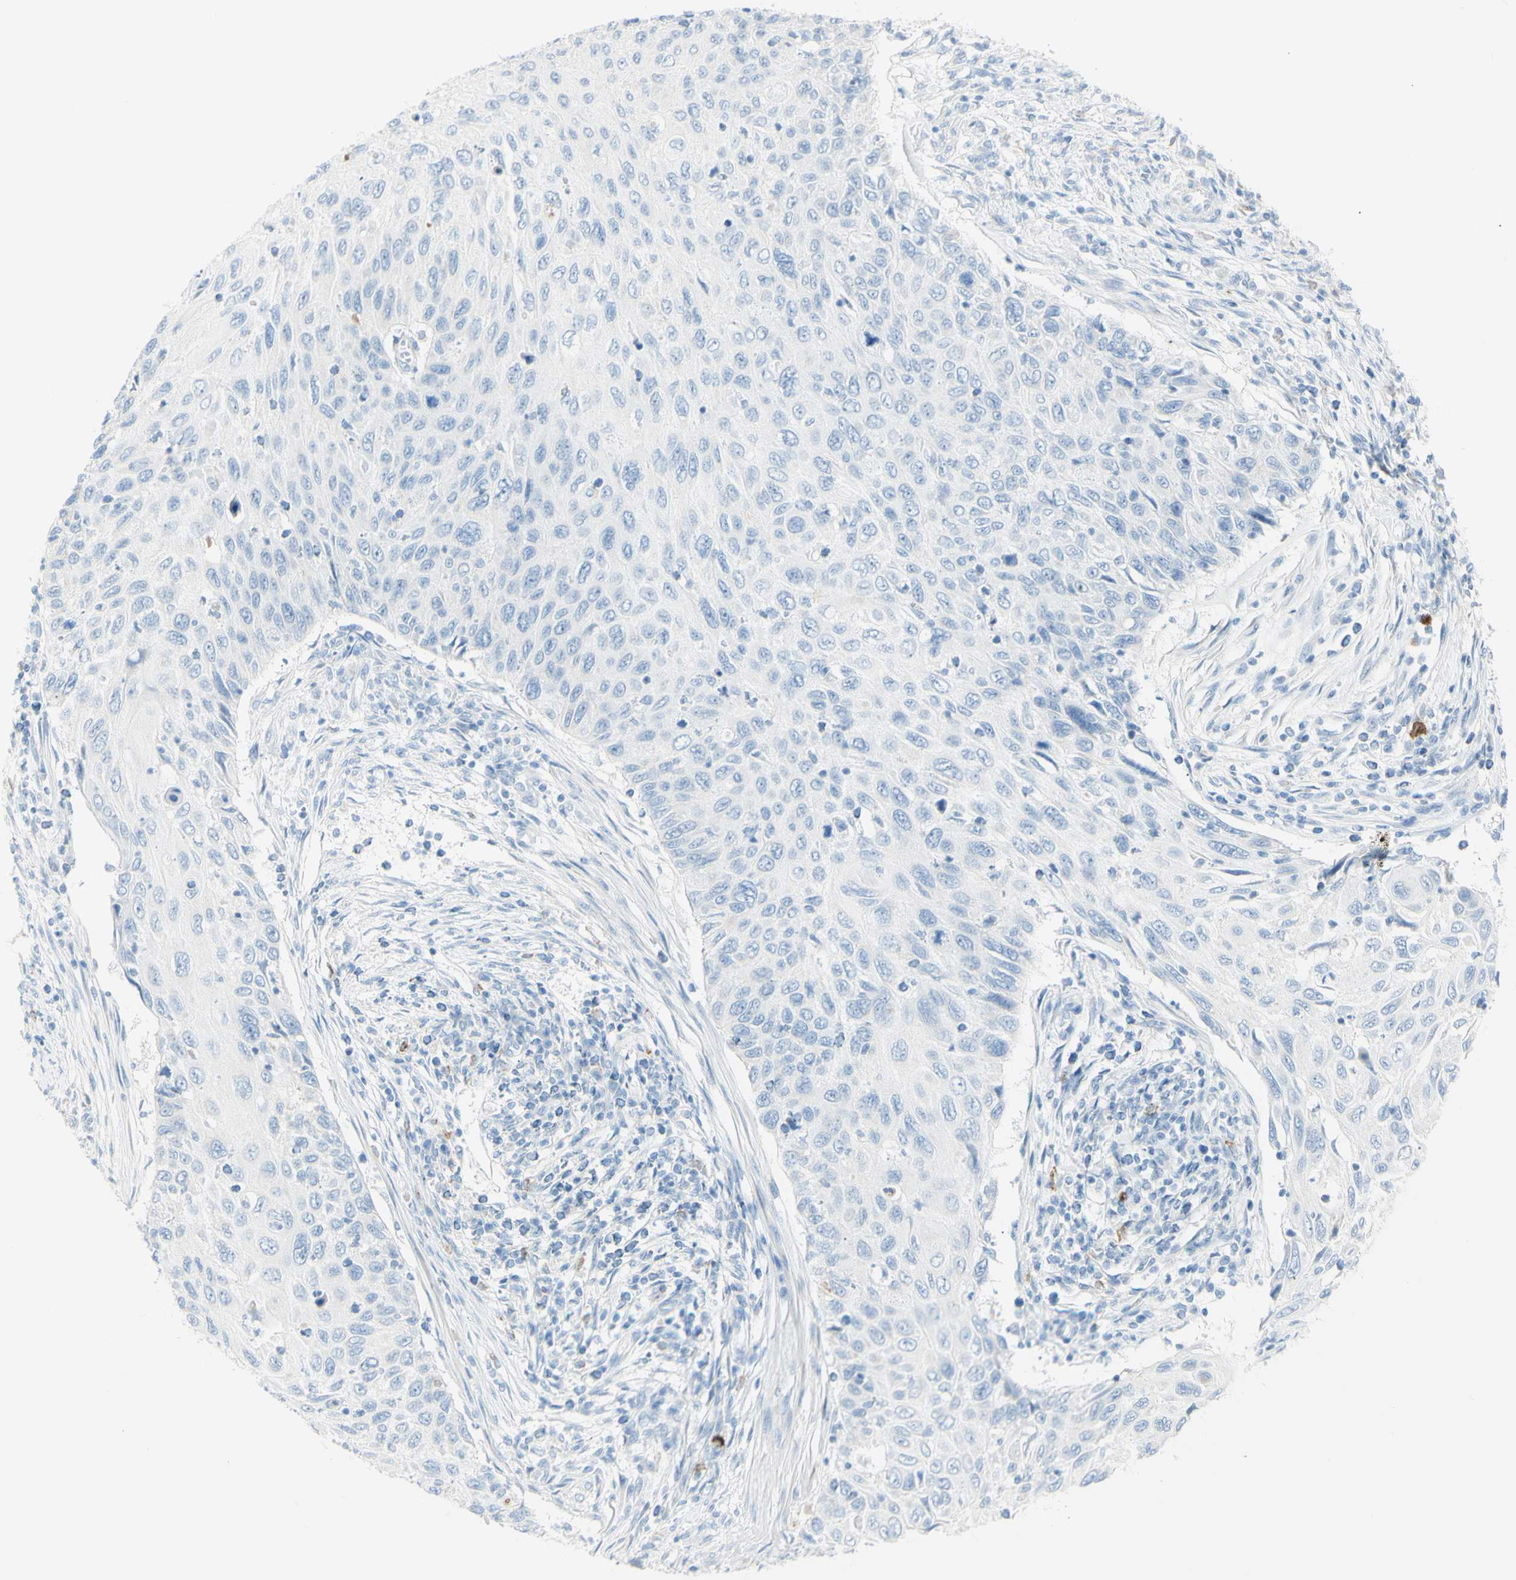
{"staining": {"intensity": "negative", "quantity": "none", "location": "none"}, "tissue": "cervical cancer", "cell_type": "Tumor cells", "image_type": "cancer", "snomed": [{"axis": "morphology", "description": "Squamous cell carcinoma, NOS"}, {"axis": "topography", "description": "Cervix"}], "caption": "High magnification brightfield microscopy of cervical cancer stained with DAB (brown) and counterstained with hematoxylin (blue): tumor cells show no significant positivity. Brightfield microscopy of IHC stained with DAB (brown) and hematoxylin (blue), captured at high magnification.", "gene": "LETM1", "patient": {"sex": "female", "age": 70}}